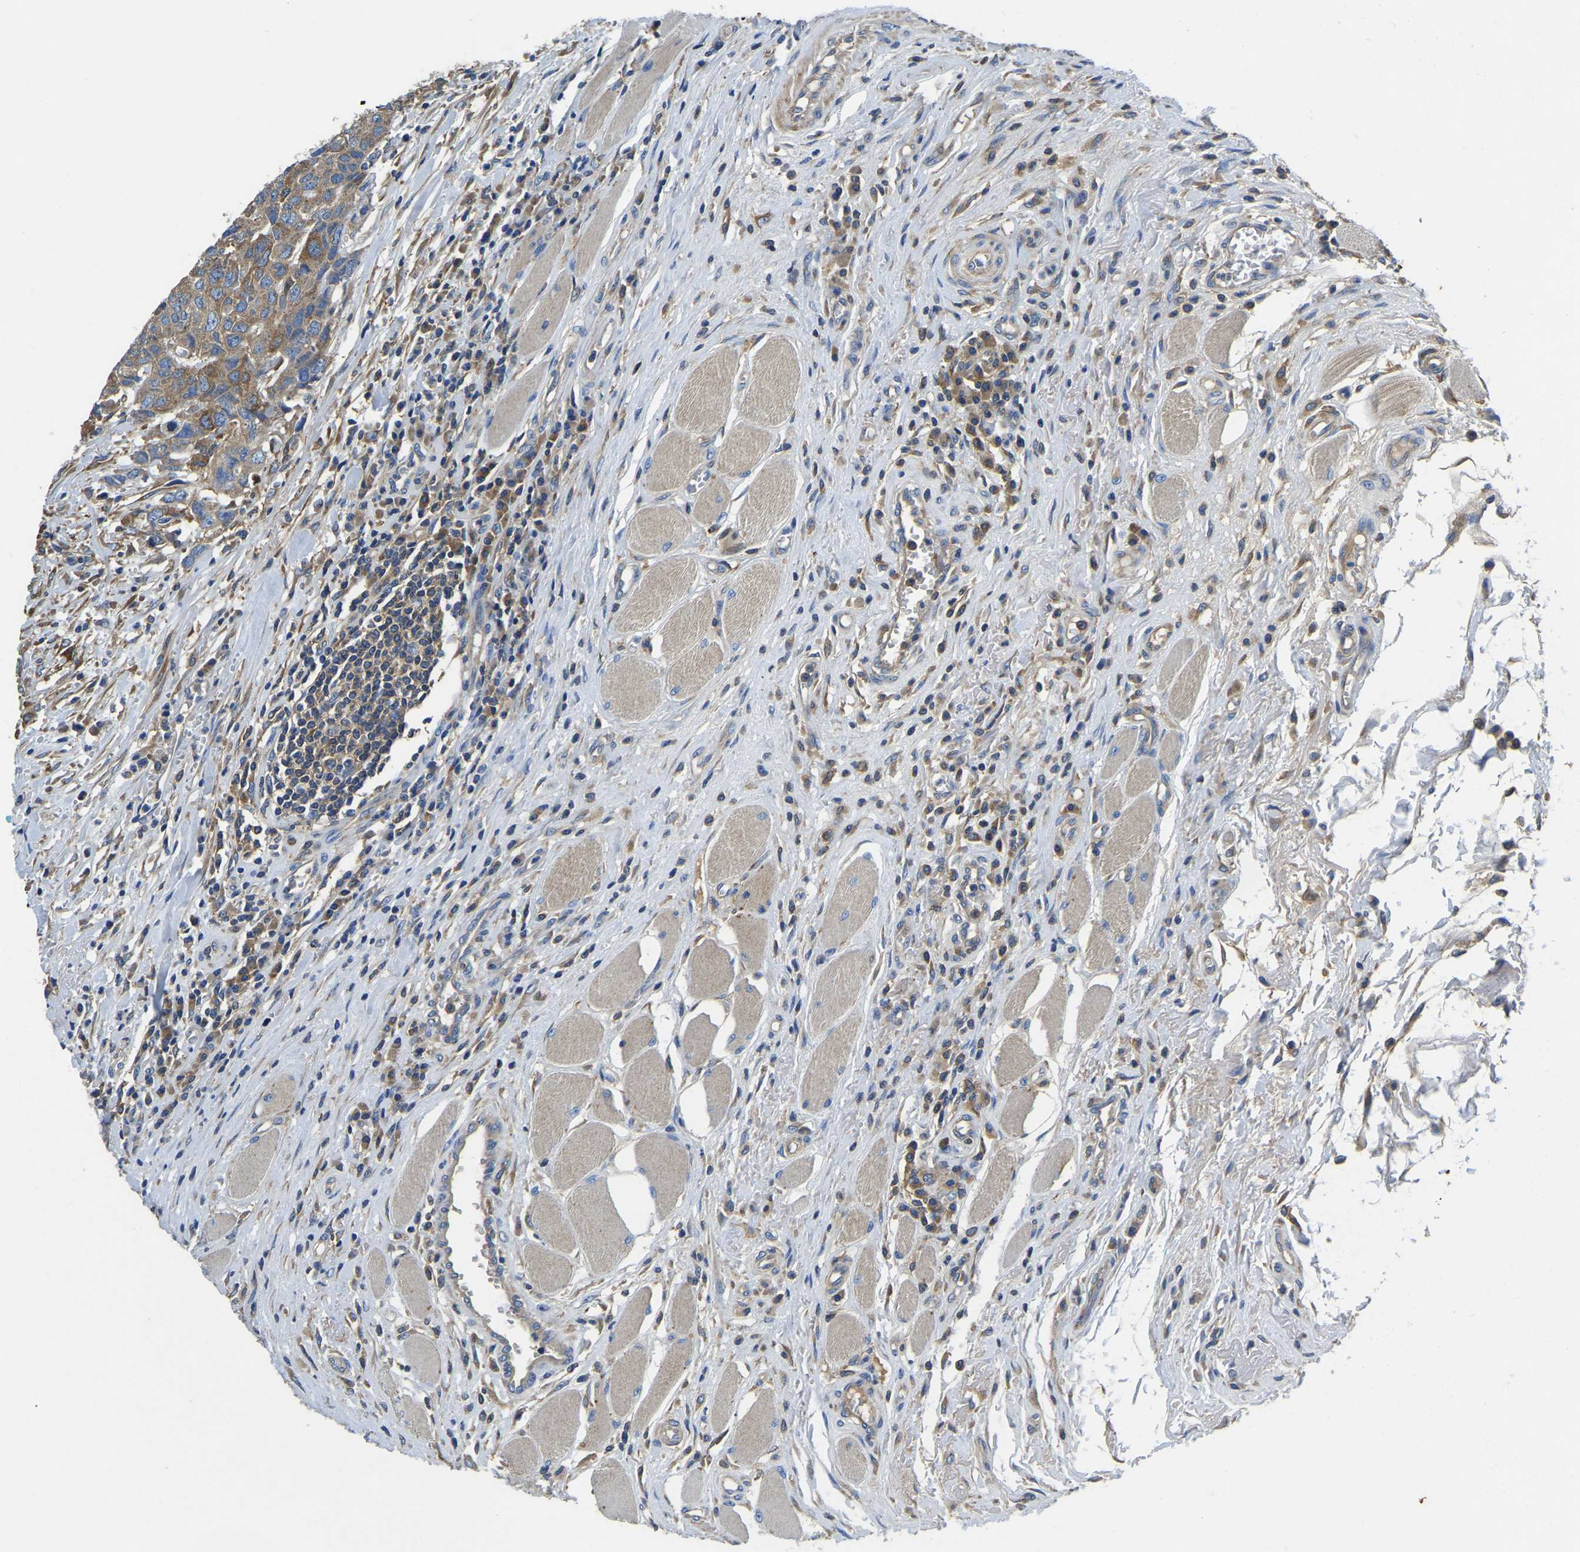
{"staining": {"intensity": "moderate", "quantity": ">75%", "location": "cytoplasmic/membranous"}, "tissue": "head and neck cancer", "cell_type": "Tumor cells", "image_type": "cancer", "snomed": [{"axis": "morphology", "description": "Squamous cell carcinoma, NOS"}, {"axis": "topography", "description": "Head-Neck"}], "caption": "Immunohistochemistry (DAB (3,3'-diaminobenzidine)) staining of squamous cell carcinoma (head and neck) exhibits moderate cytoplasmic/membranous protein staining in approximately >75% of tumor cells.", "gene": "STAT2", "patient": {"sex": "male", "age": 66}}